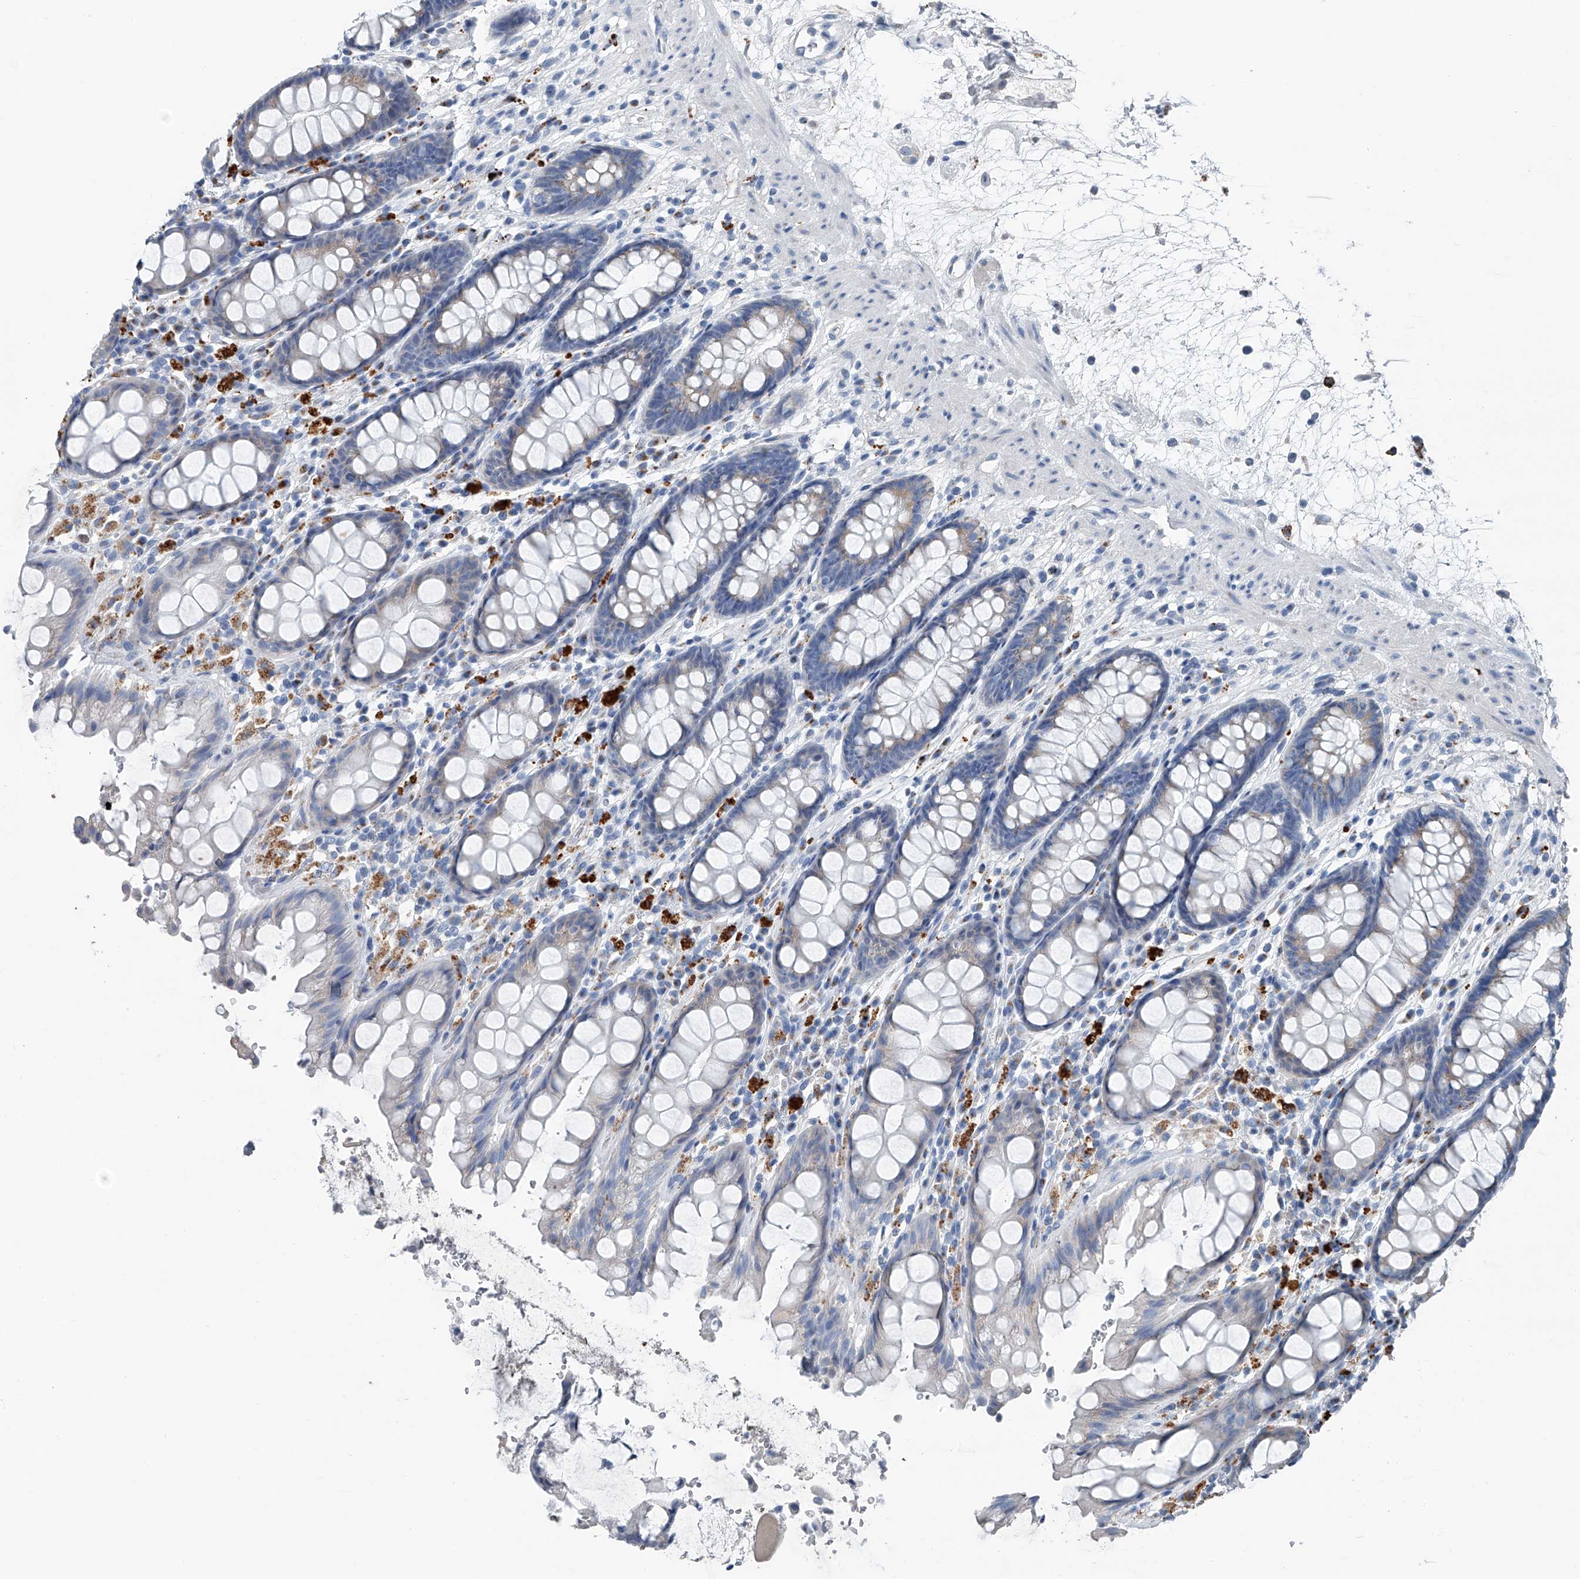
{"staining": {"intensity": "weak", "quantity": "<25%", "location": "cytoplasmic/membranous"}, "tissue": "rectum", "cell_type": "Glandular cells", "image_type": "normal", "snomed": [{"axis": "morphology", "description": "Normal tissue, NOS"}, {"axis": "topography", "description": "Rectum"}], "caption": "High magnification brightfield microscopy of benign rectum stained with DAB (brown) and counterstained with hematoxylin (blue): glandular cells show no significant expression. The staining was performed using DAB to visualize the protein expression in brown, while the nuclei were stained in blue with hematoxylin (Magnification: 20x).", "gene": "ZNF772", "patient": {"sex": "male", "age": 64}}